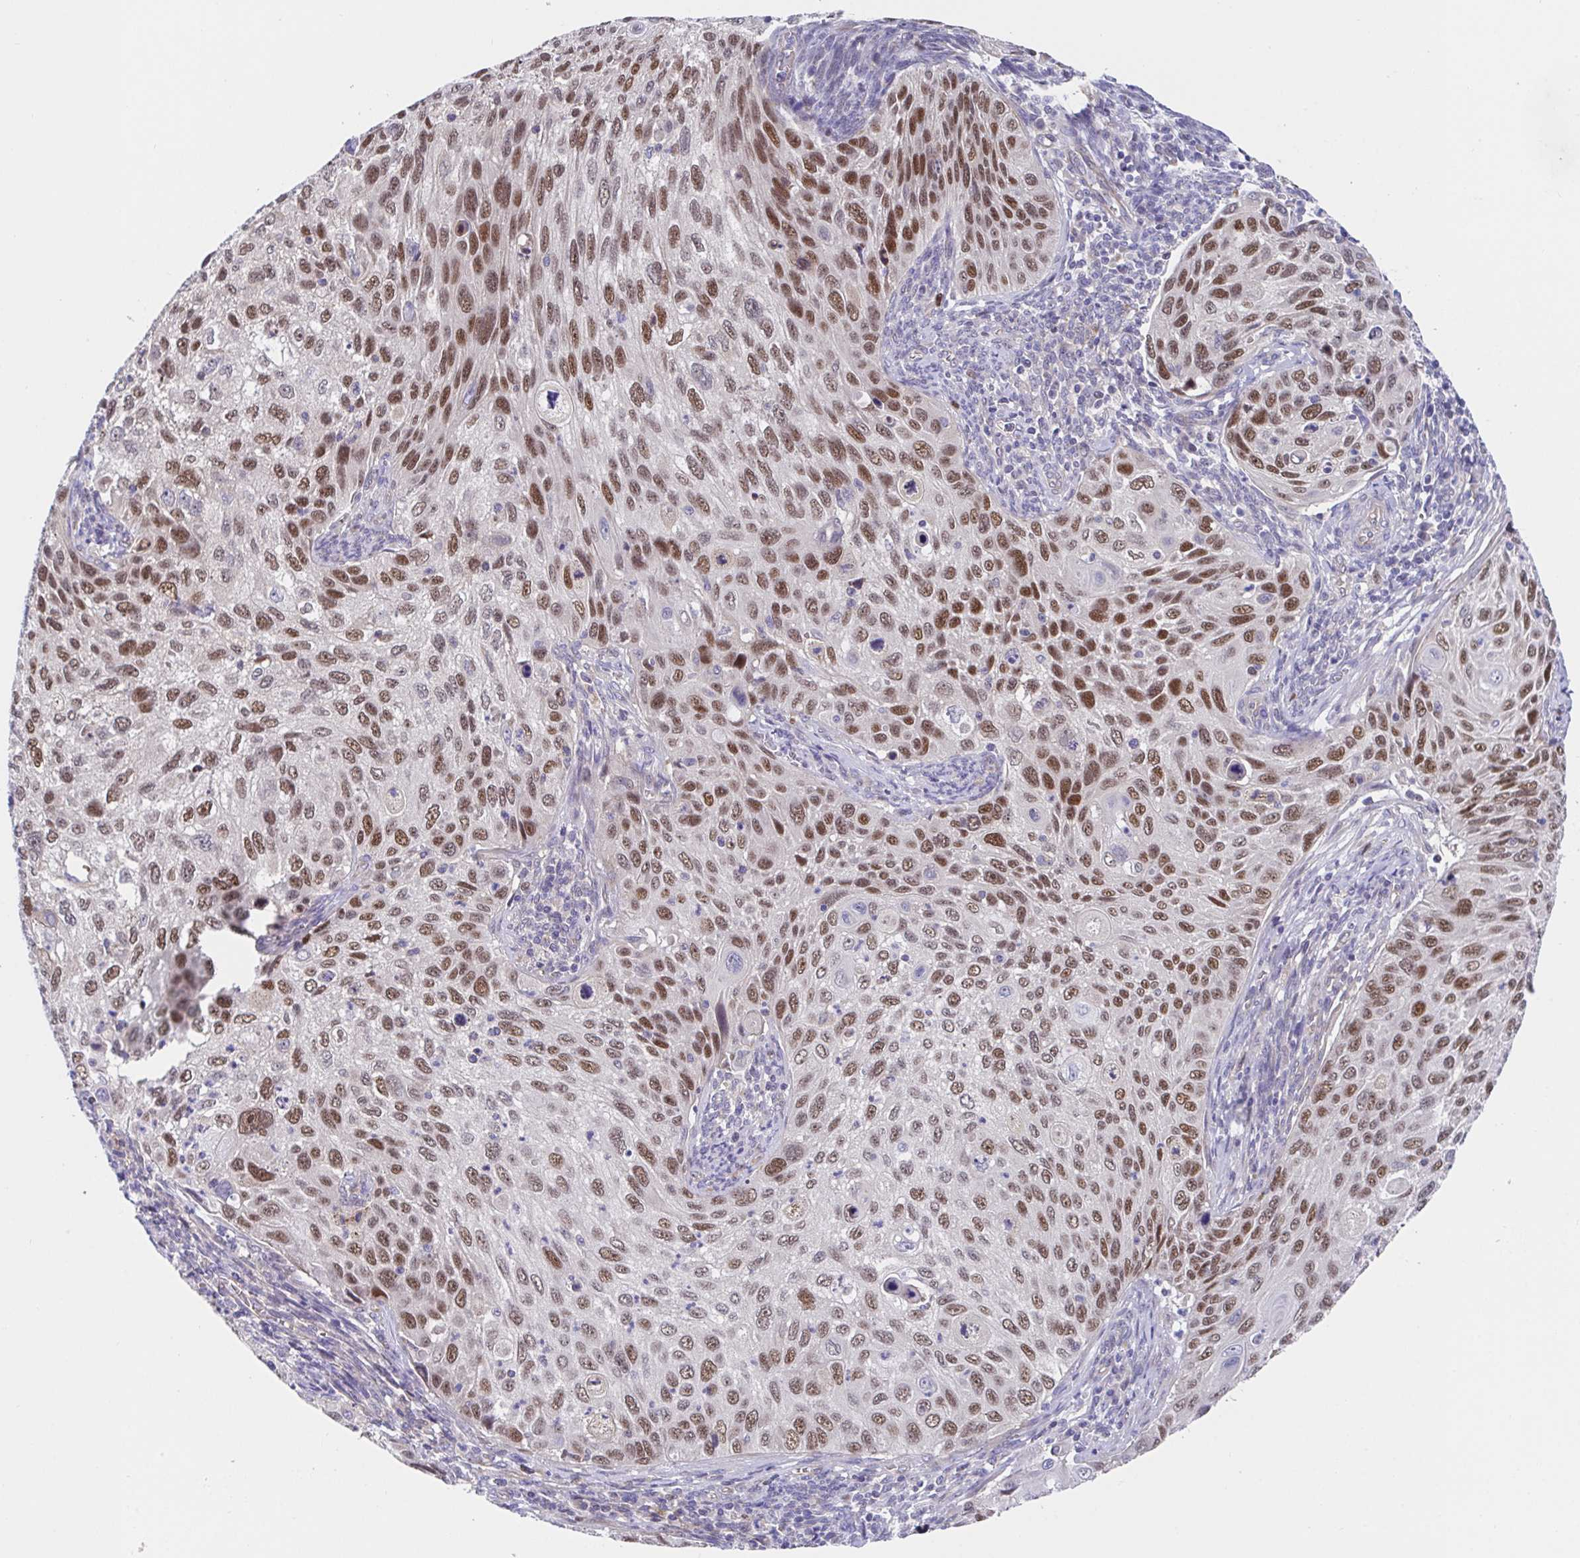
{"staining": {"intensity": "moderate", "quantity": ">75%", "location": "nuclear"}, "tissue": "cervical cancer", "cell_type": "Tumor cells", "image_type": "cancer", "snomed": [{"axis": "morphology", "description": "Squamous cell carcinoma, NOS"}, {"axis": "topography", "description": "Cervix"}], "caption": "Immunohistochemistry micrograph of neoplastic tissue: cervical cancer (squamous cell carcinoma) stained using immunohistochemistry demonstrates medium levels of moderate protein expression localized specifically in the nuclear of tumor cells, appearing as a nuclear brown color.", "gene": "TIMELESS", "patient": {"sex": "female", "age": 70}}